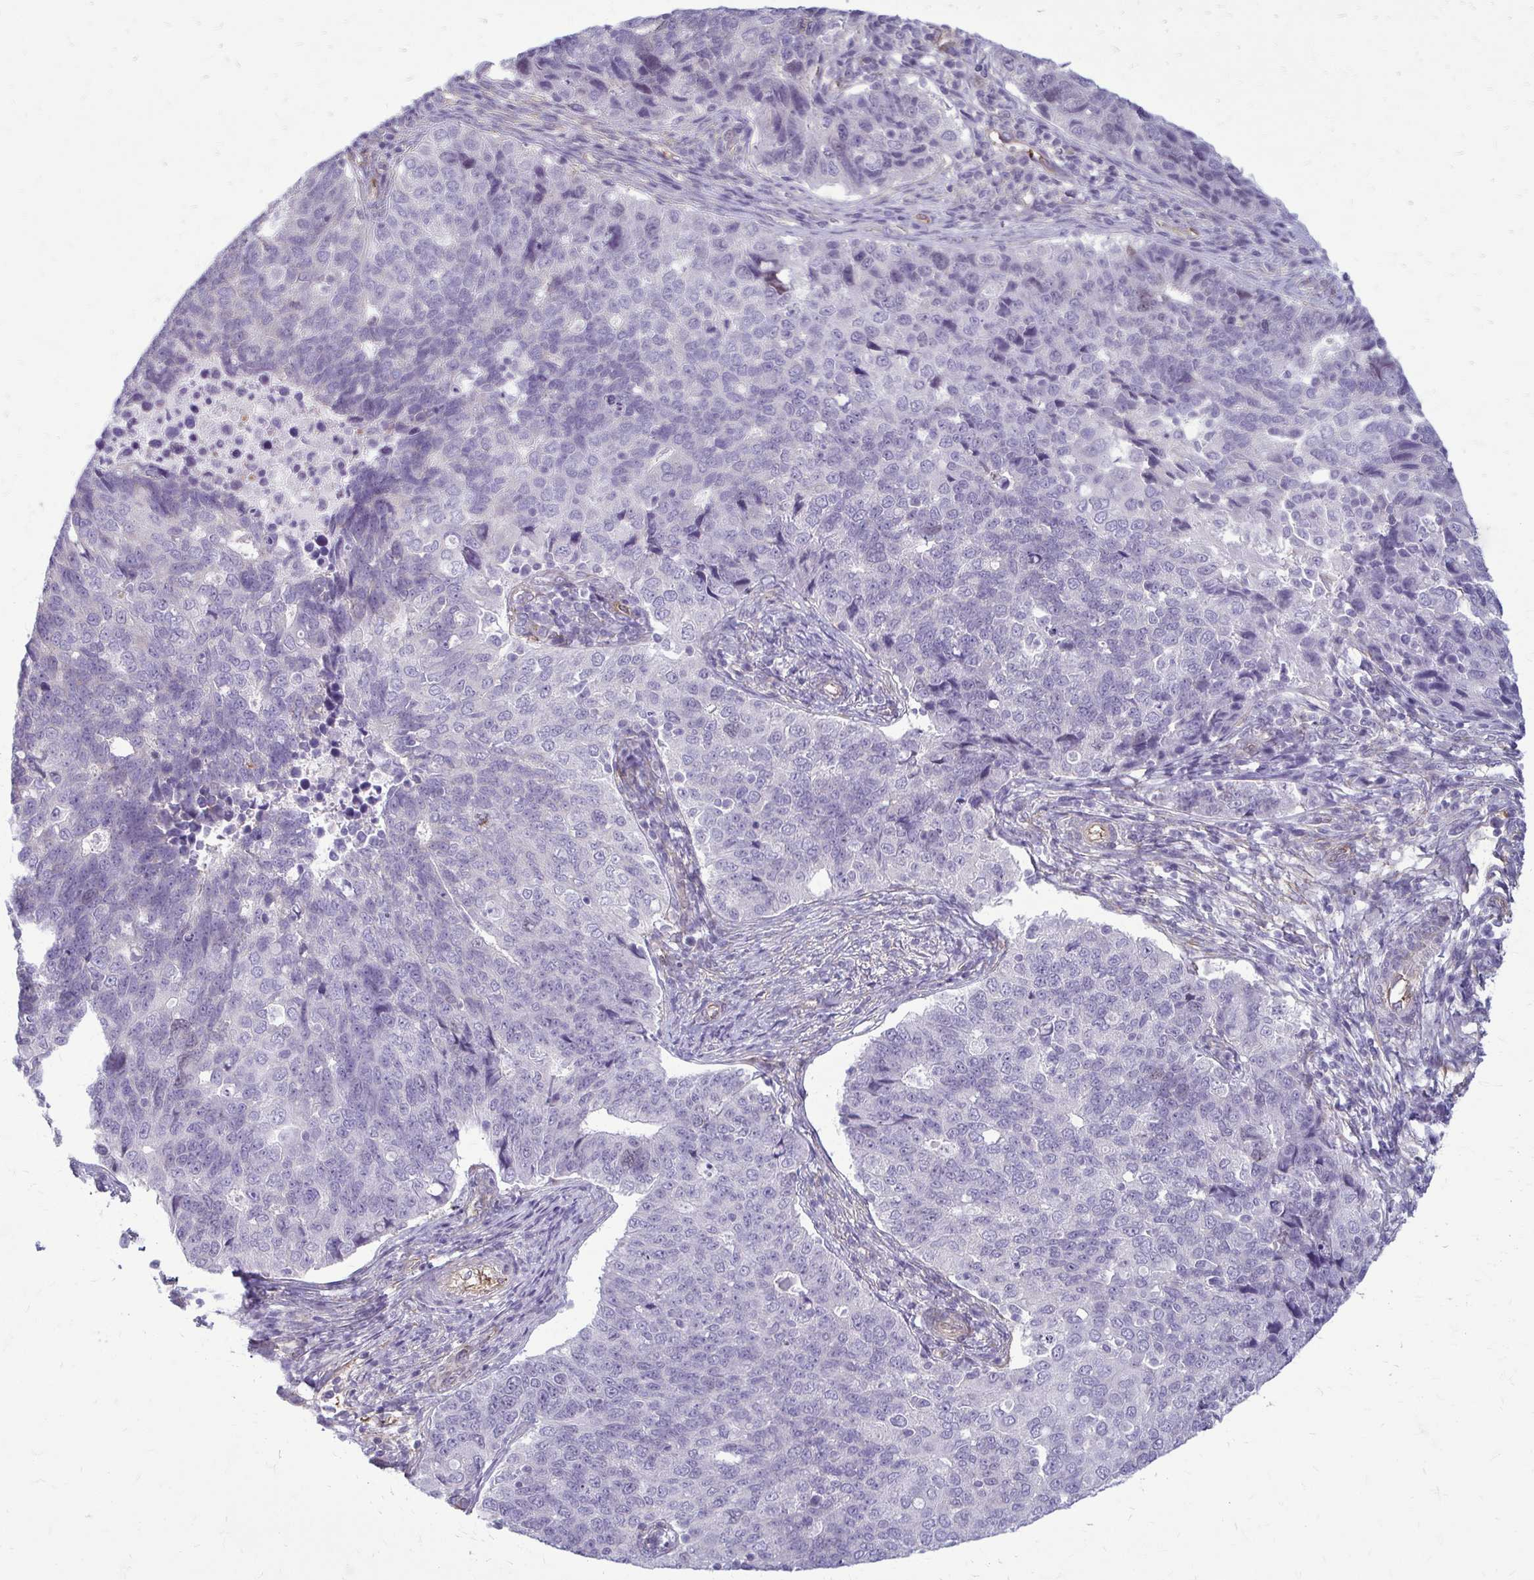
{"staining": {"intensity": "negative", "quantity": "none", "location": "none"}, "tissue": "endometrial cancer", "cell_type": "Tumor cells", "image_type": "cancer", "snomed": [{"axis": "morphology", "description": "Adenocarcinoma, NOS"}, {"axis": "topography", "description": "Endometrium"}], "caption": "Immunohistochemistry (IHC) of endometrial cancer shows no positivity in tumor cells.", "gene": "DEPP1", "patient": {"sex": "female", "age": 43}}